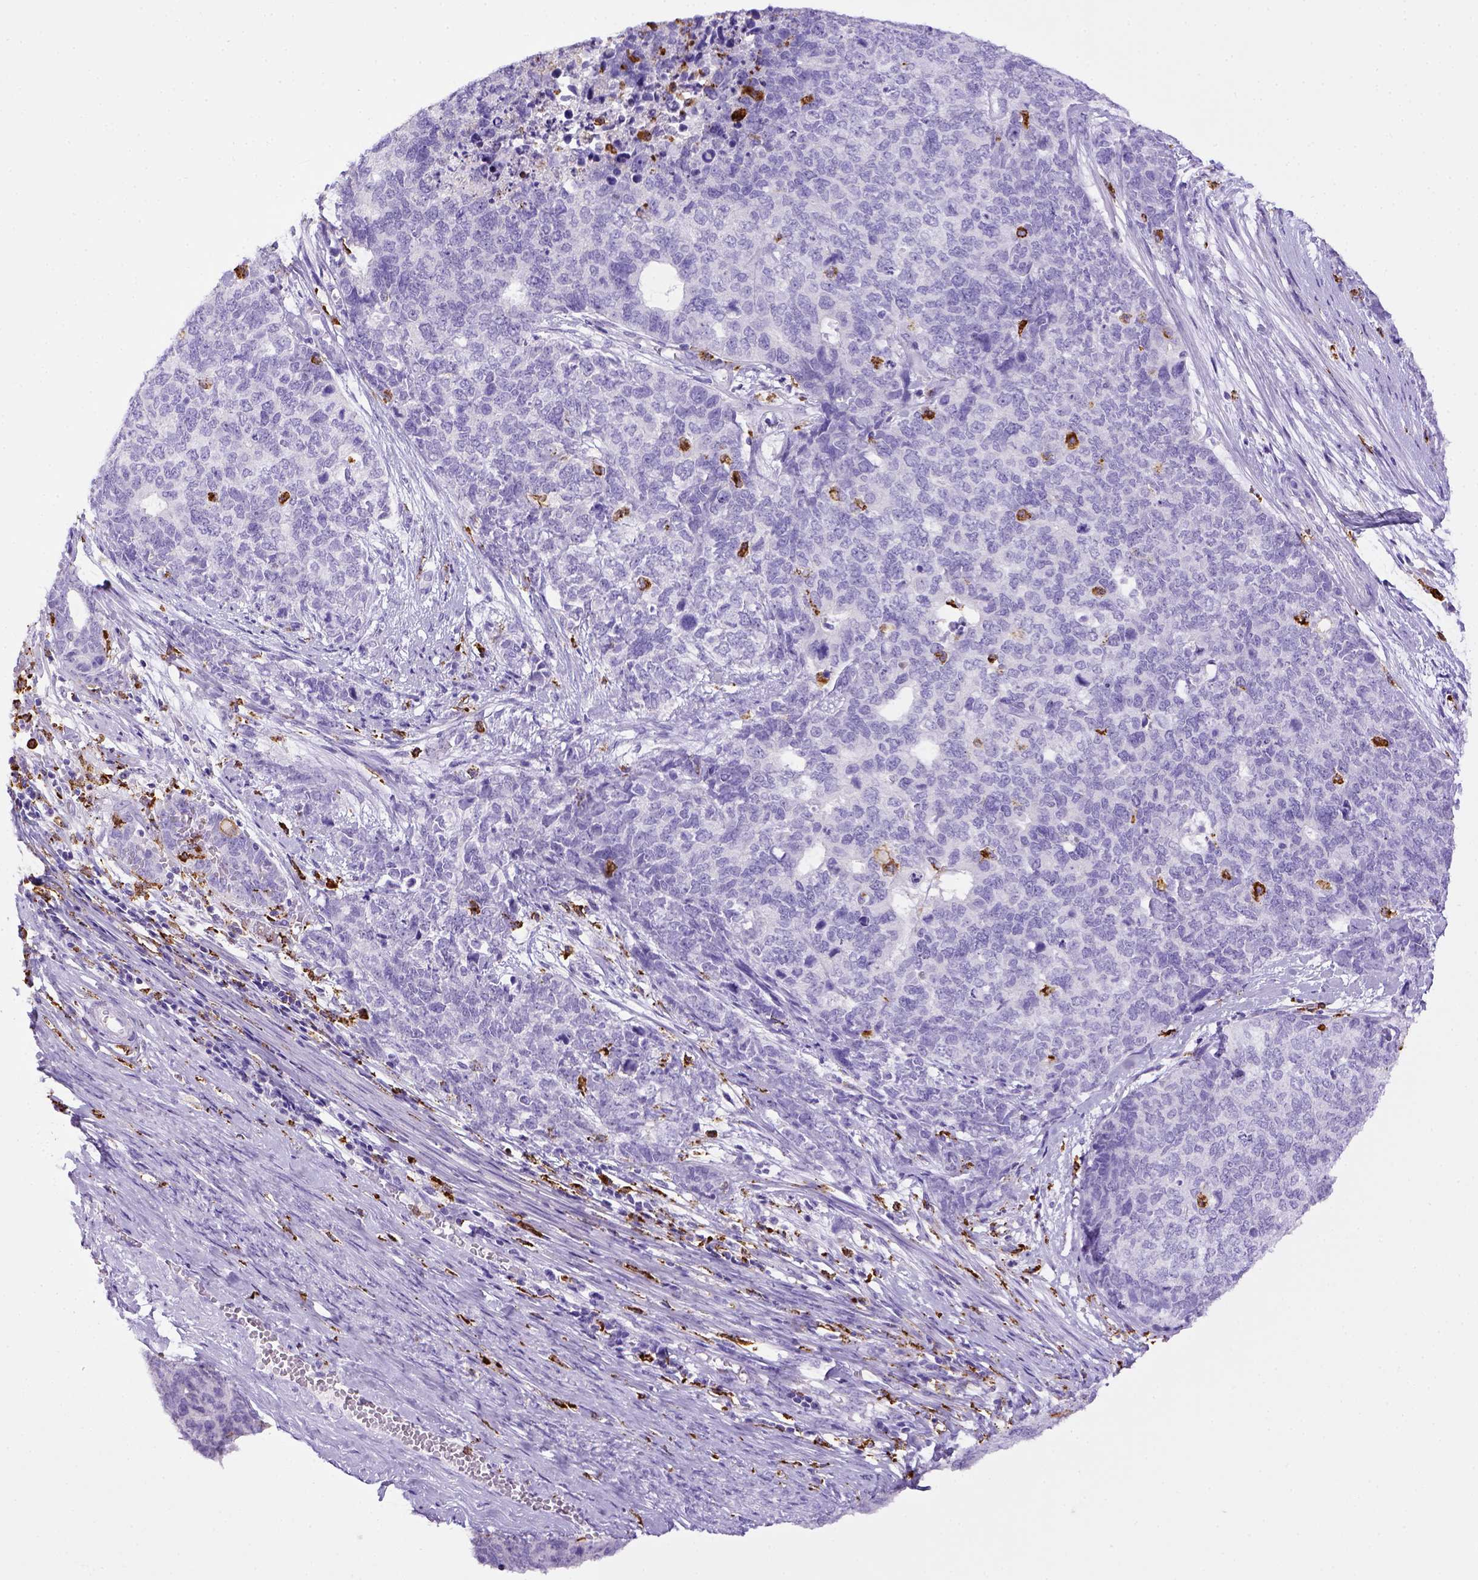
{"staining": {"intensity": "negative", "quantity": "none", "location": "none"}, "tissue": "cervical cancer", "cell_type": "Tumor cells", "image_type": "cancer", "snomed": [{"axis": "morphology", "description": "Squamous cell carcinoma, NOS"}, {"axis": "topography", "description": "Cervix"}], "caption": "Tumor cells show no significant protein positivity in cervical squamous cell carcinoma.", "gene": "CD68", "patient": {"sex": "female", "age": 63}}